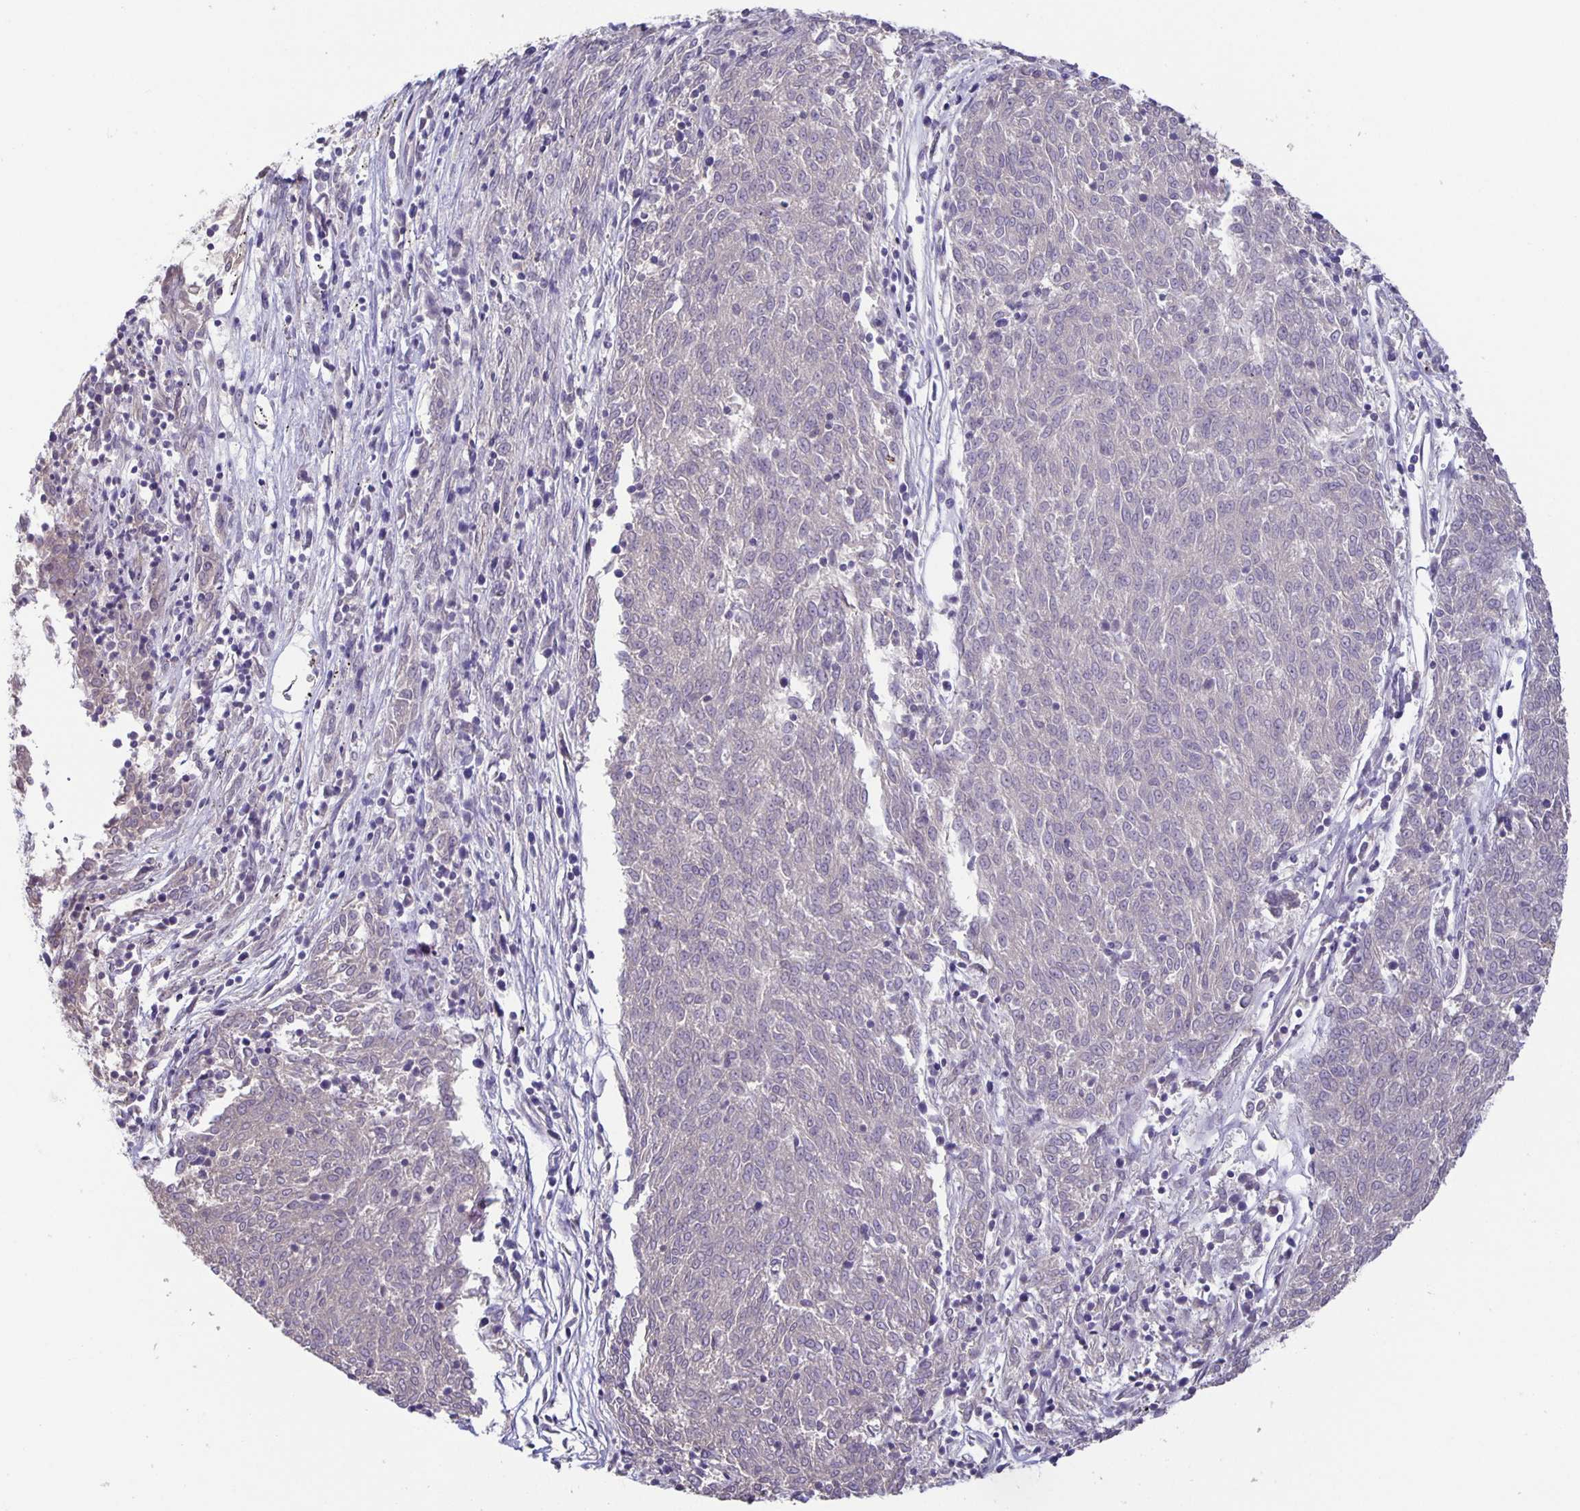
{"staining": {"intensity": "negative", "quantity": "none", "location": "none"}, "tissue": "melanoma", "cell_type": "Tumor cells", "image_type": "cancer", "snomed": [{"axis": "morphology", "description": "Malignant melanoma, NOS"}, {"axis": "topography", "description": "Skin"}], "caption": "Tumor cells are negative for brown protein staining in malignant melanoma.", "gene": "PTPN3", "patient": {"sex": "female", "age": 72}}